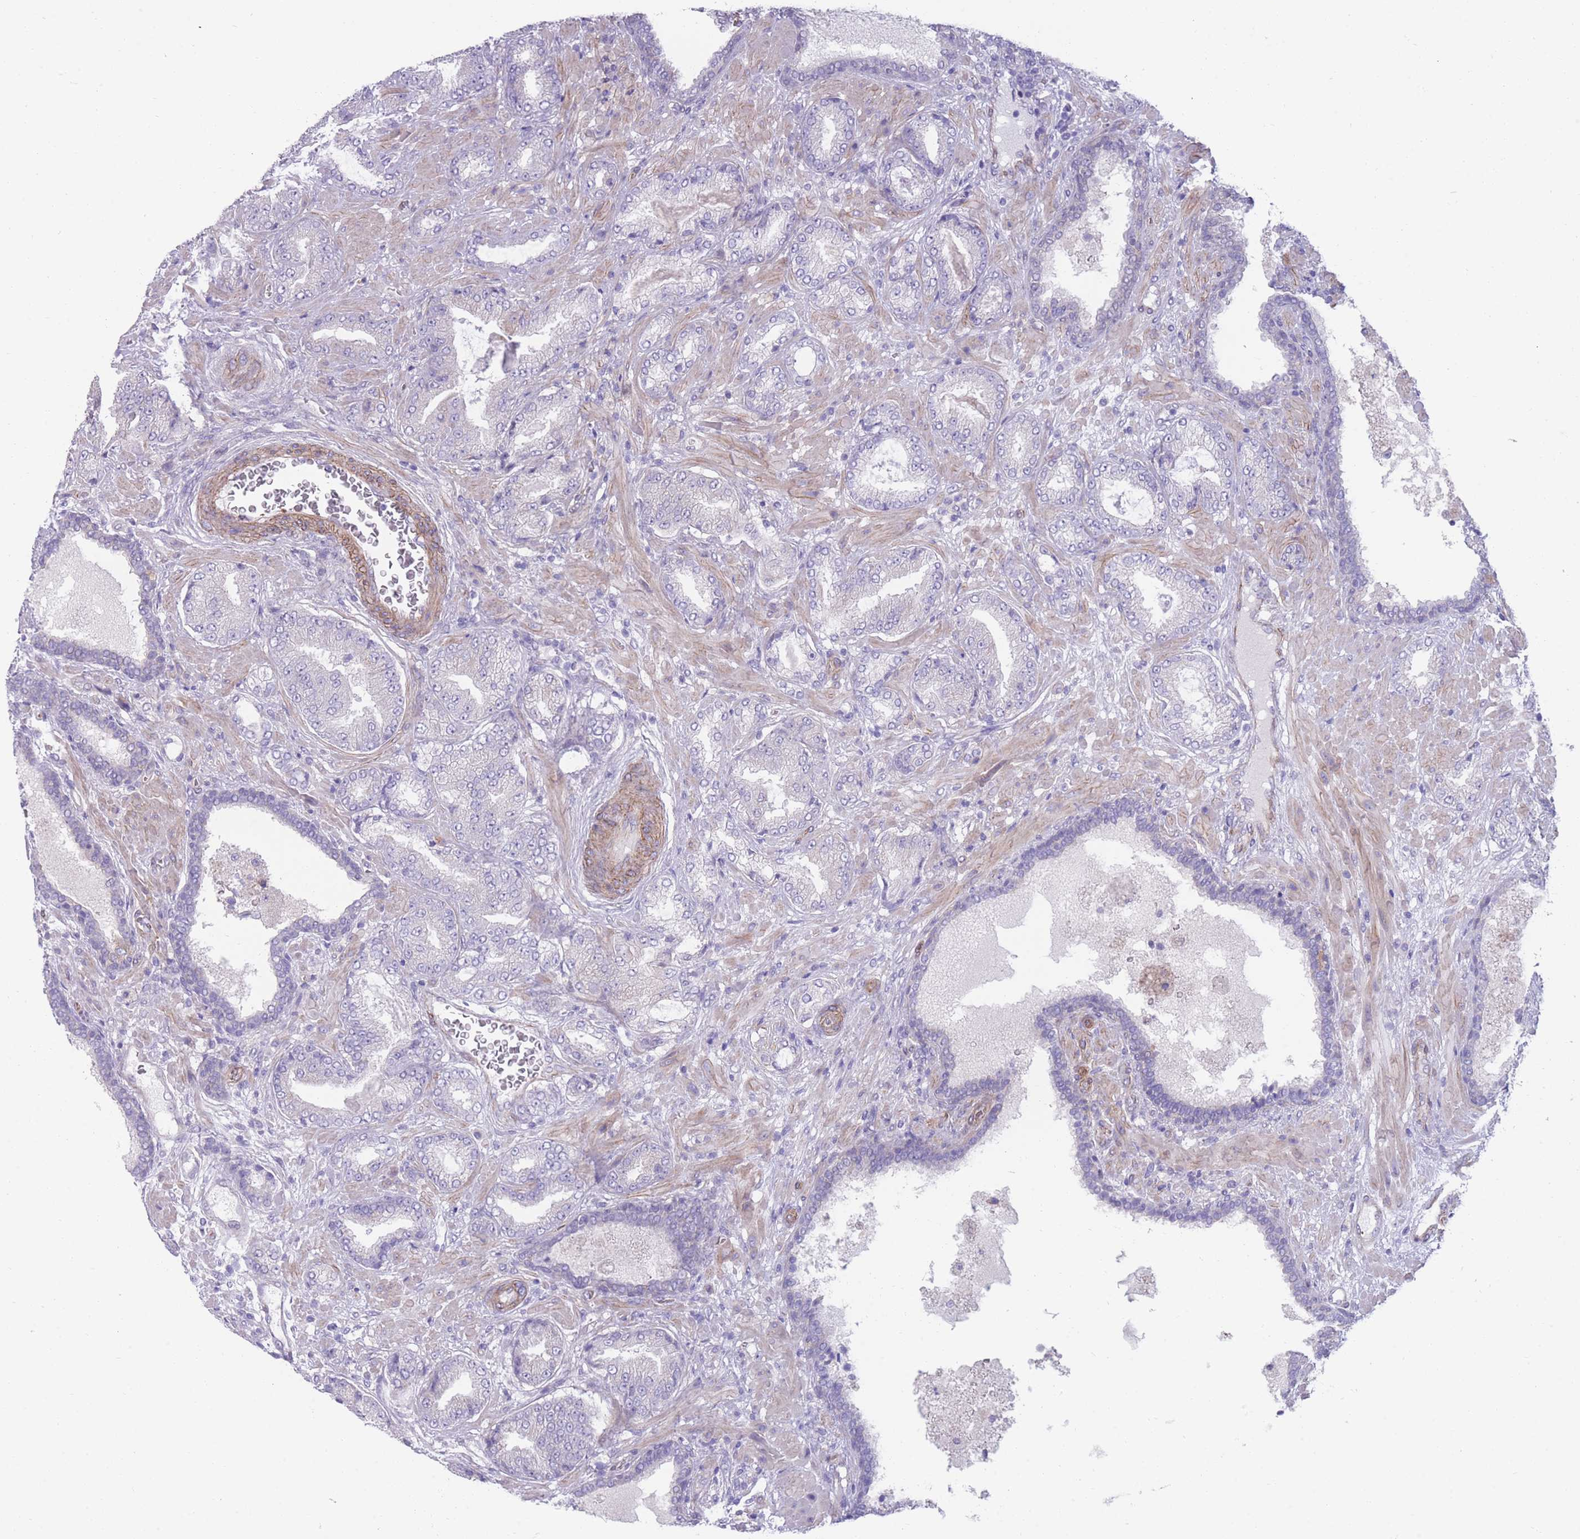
{"staining": {"intensity": "negative", "quantity": "none", "location": "none"}, "tissue": "prostate cancer", "cell_type": "Tumor cells", "image_type": "cancer", "snomed": [{"axis": "morphology", "description": "Adenocarcinoma, High grade"}, {"axis": "topography", "description": "Prostate"}], "caption": "Prostate cancer was stained to show a protein in brown. There is no significant positivity in tumor cells.", "gene": "RGS11", "patient": {"sex": "male", "age": 68}}